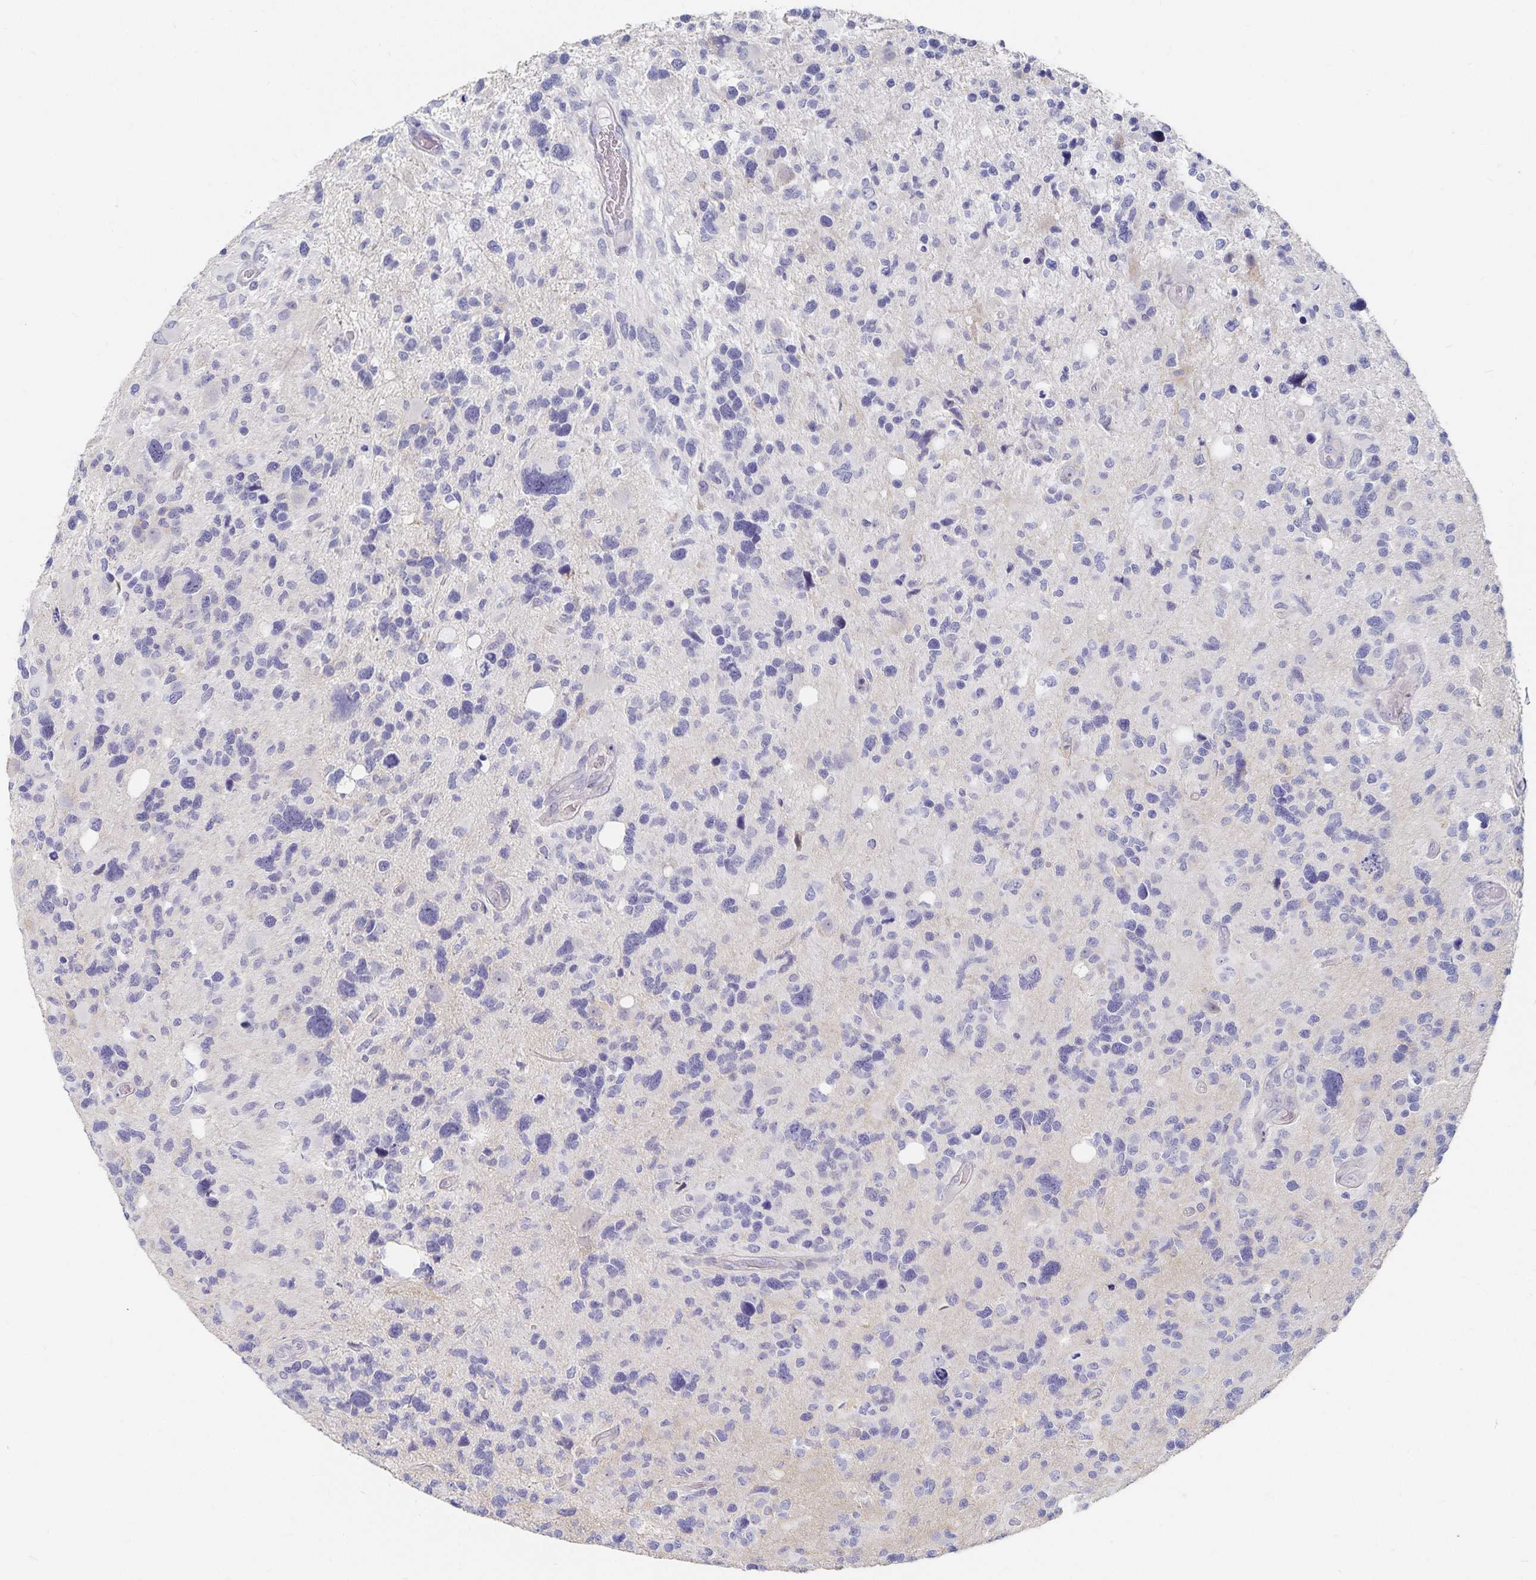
{"staining": {"intensity": "negative", "quantity": "none", "location": "none"}, "tissue": "glioma", "cell_type": "Tumor cells", "image_type": "cancer", "snomed": [{"axis": "morphology", "description": "Glioma, malignant, High grade"}, {"axis": "topography", "description": "Brain"}], "caption": "DAB immunohistochemical staining of human malignant glioma (high-grade) displays no significant expression in tumor cells. The staining was performed using DAB to visualize the protein expression in brown, while the nuclei were stained in blue with hematoxylin (Magnification: 20x).", "gene": "DNAH9", "patient": {"sex": "male", "age": 49}}